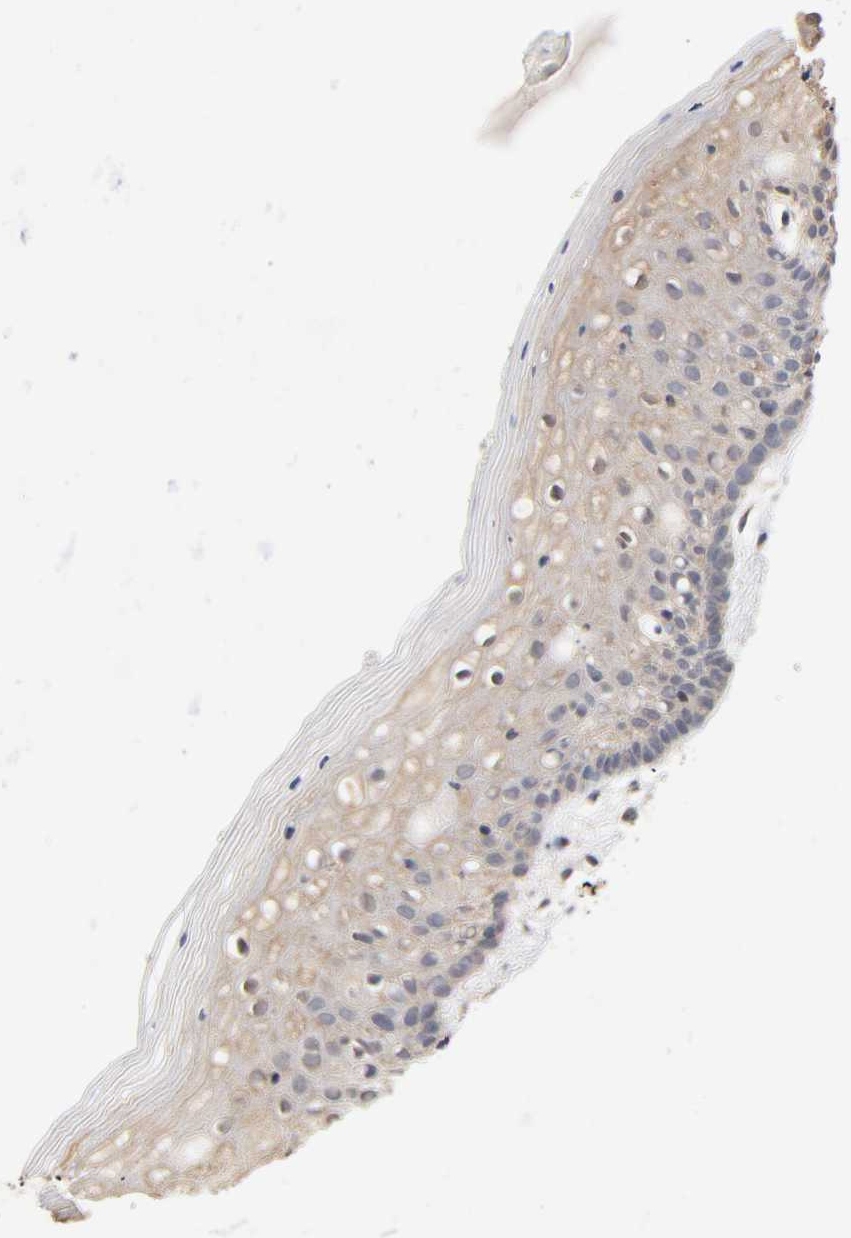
{"staining": {"intensity": "weak", "quantity": ">75%", "location": "cytoplasmic/membranous"}, "tissue": "vagina", "cell_type": "Squamous epithelial cells", "image_type": "normal", "snomed": [{"axis": "morphology", "description": "Normal tissue, NOS"}, {"axis": "topography", "description": "Vagina"}], "caption": "Human vagina stained for a protein (brown) exhibits weak cytoplasmic/membranous positive expression in approximately >75% of squamous epithelial cells.", "gene": "ALDOA", "patient": {"sex": "female", "age": 46}}